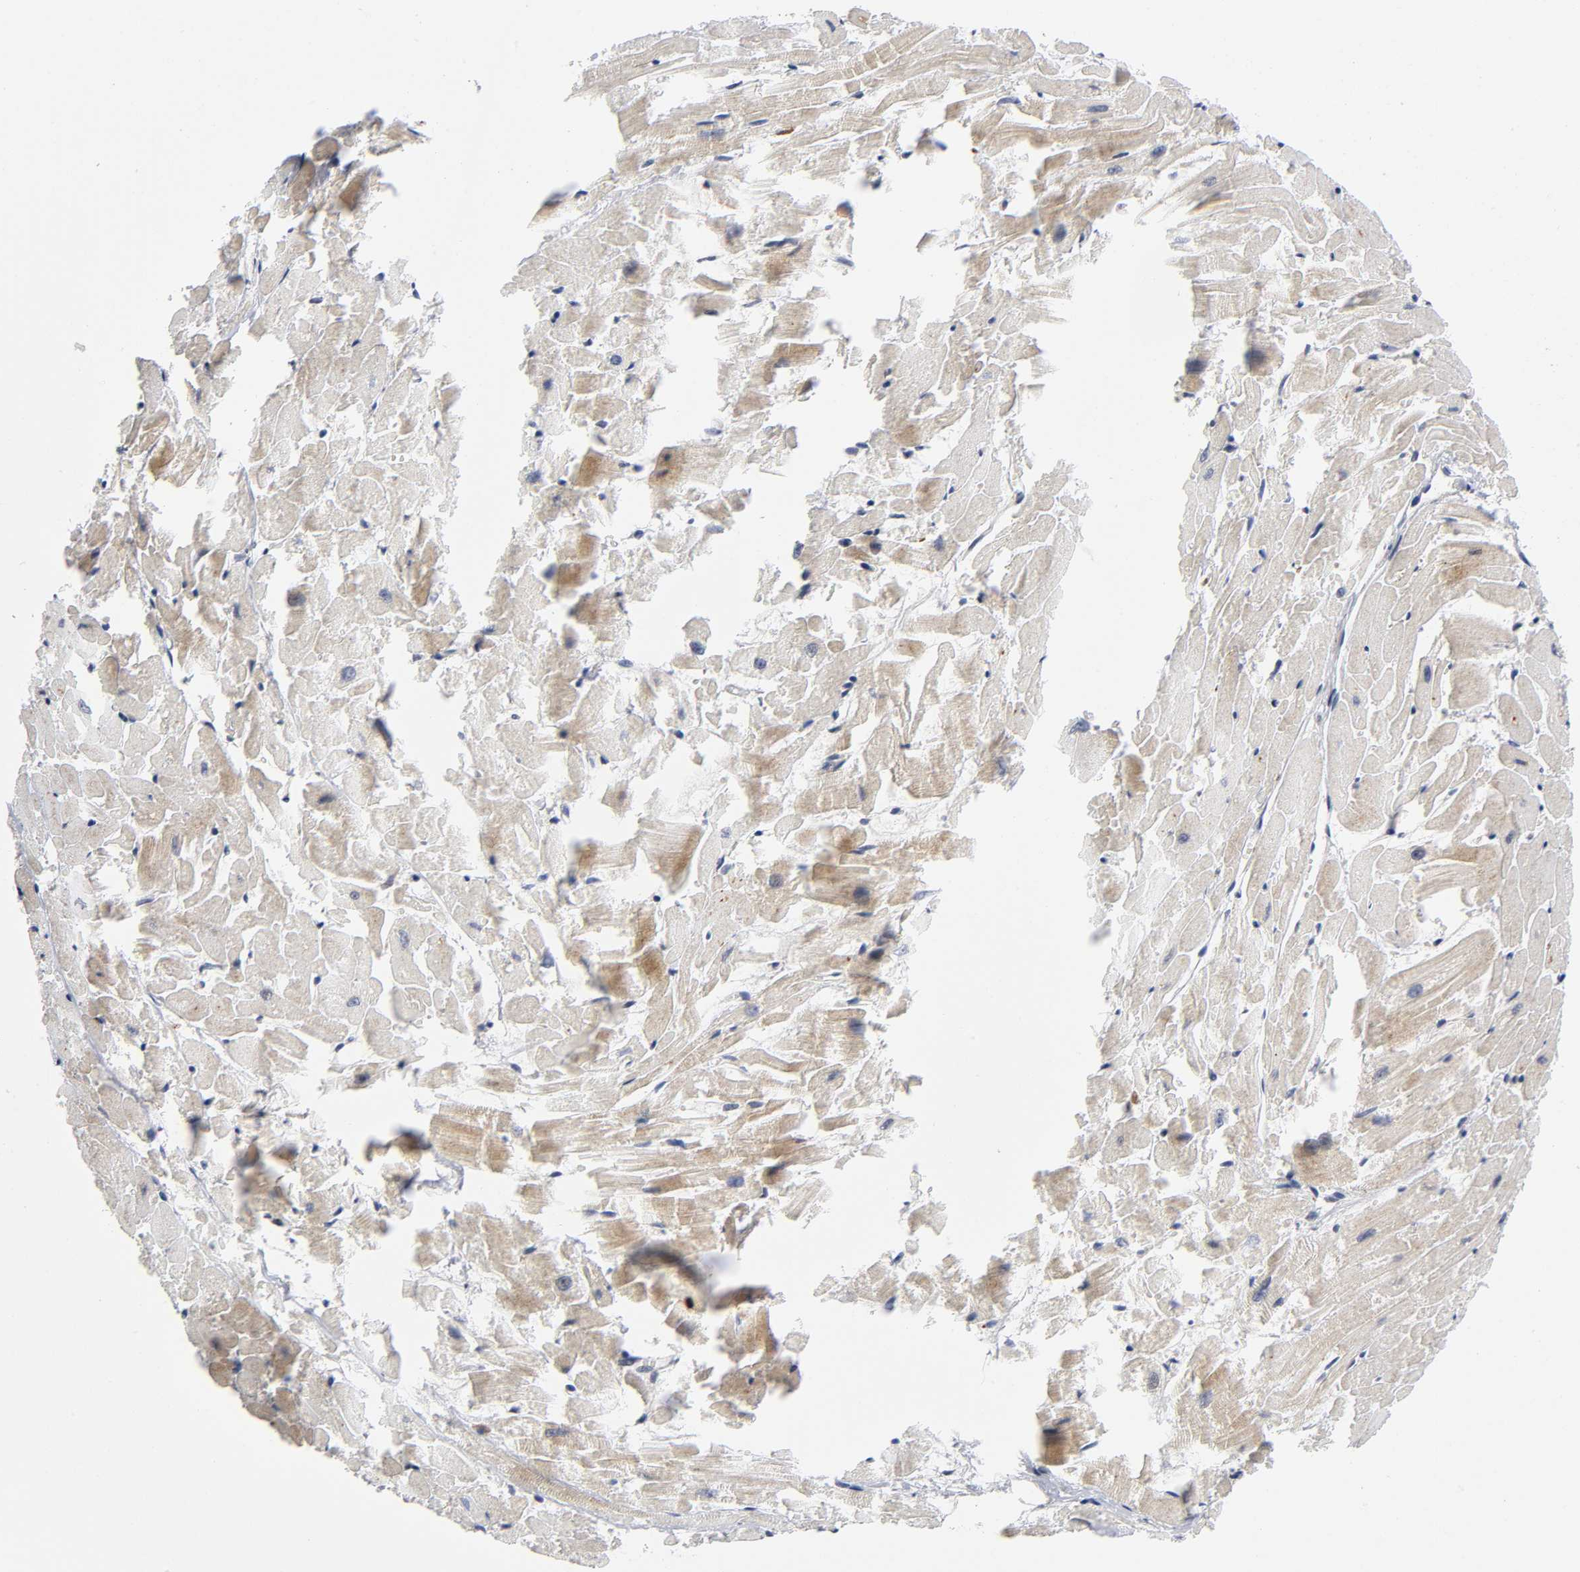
{"staining": {"intensity": "weak", "quantity": ">75%", "location": "cytoplasmic/membranous"}, "tissue": "heart muscle", "cell_type": "Cardiomyocytes", "image_type": "normal", "snomed": [{"axis": "morphology", "description": "Normal tissue, NOS"}, {"axis": "topography", "description": "Heart"}], "caption": "Immunohistochemistry (IHC) of benign heart muscle exhibits low levels of weak cytoplasmic/membranous staining in approximately >75% of cardiomyocytes. (Brightfield microscopy of DAB IHC at high magnification).", "gene": "EIF5", "patient": {"sex": "female", "age": 19}}